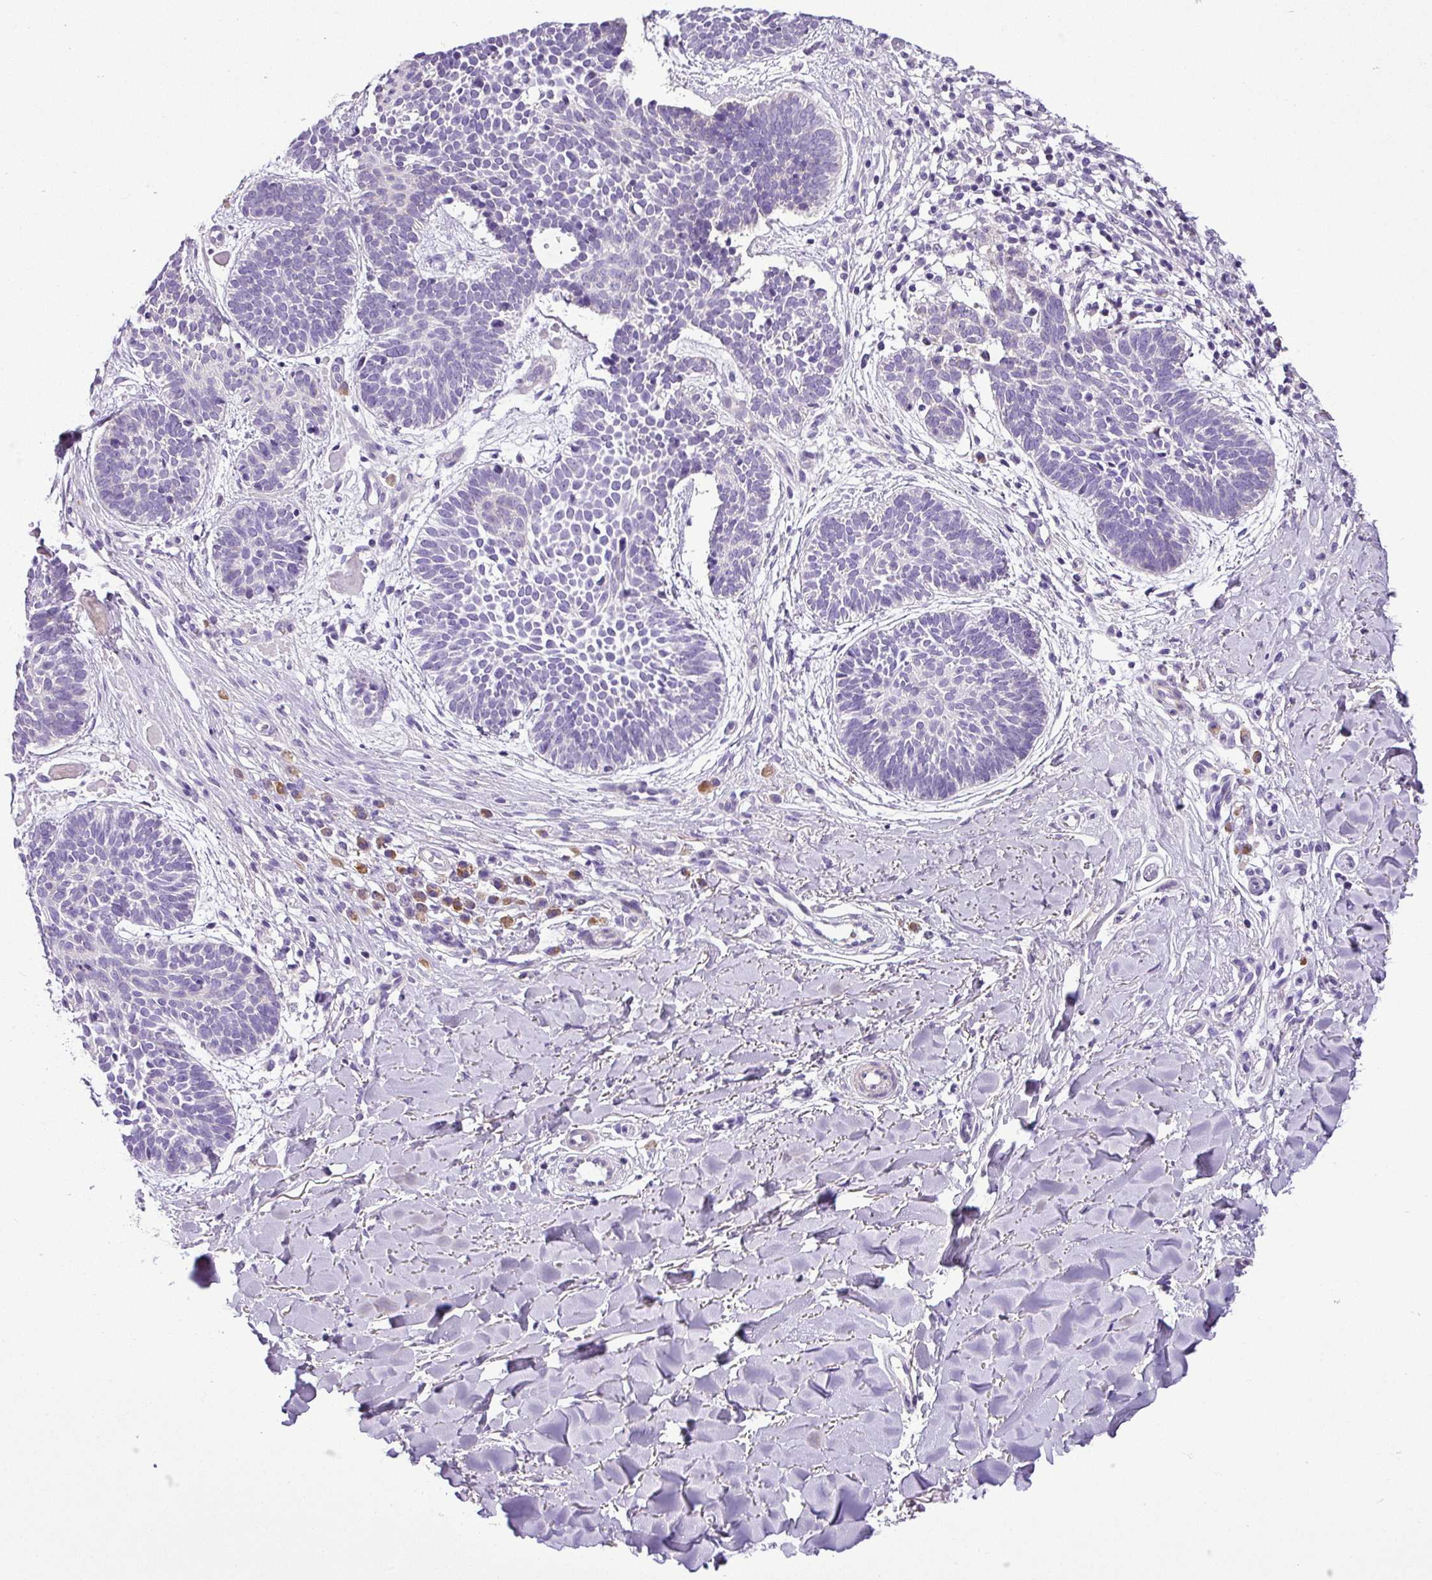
{"staining": {"intensity": "negative", "quantity": "none", "location": "none"}, "tissue": "skin cancer", "cell_type": "Tumor cells", "image_type": "cancer", "snomed": [{"axis": "morphology", "description": "Basal cell carcinoma"}, {"axis": "topography", "description": "Skin"}], "caption": "A high-resolution image shows immunohistochemistry (IHC) staining of skin basal cell carcinoma, which displays no significant staining in tumor cells.", "gene": "MOCS3", "patient": {"sex": "male", "age": 49}}